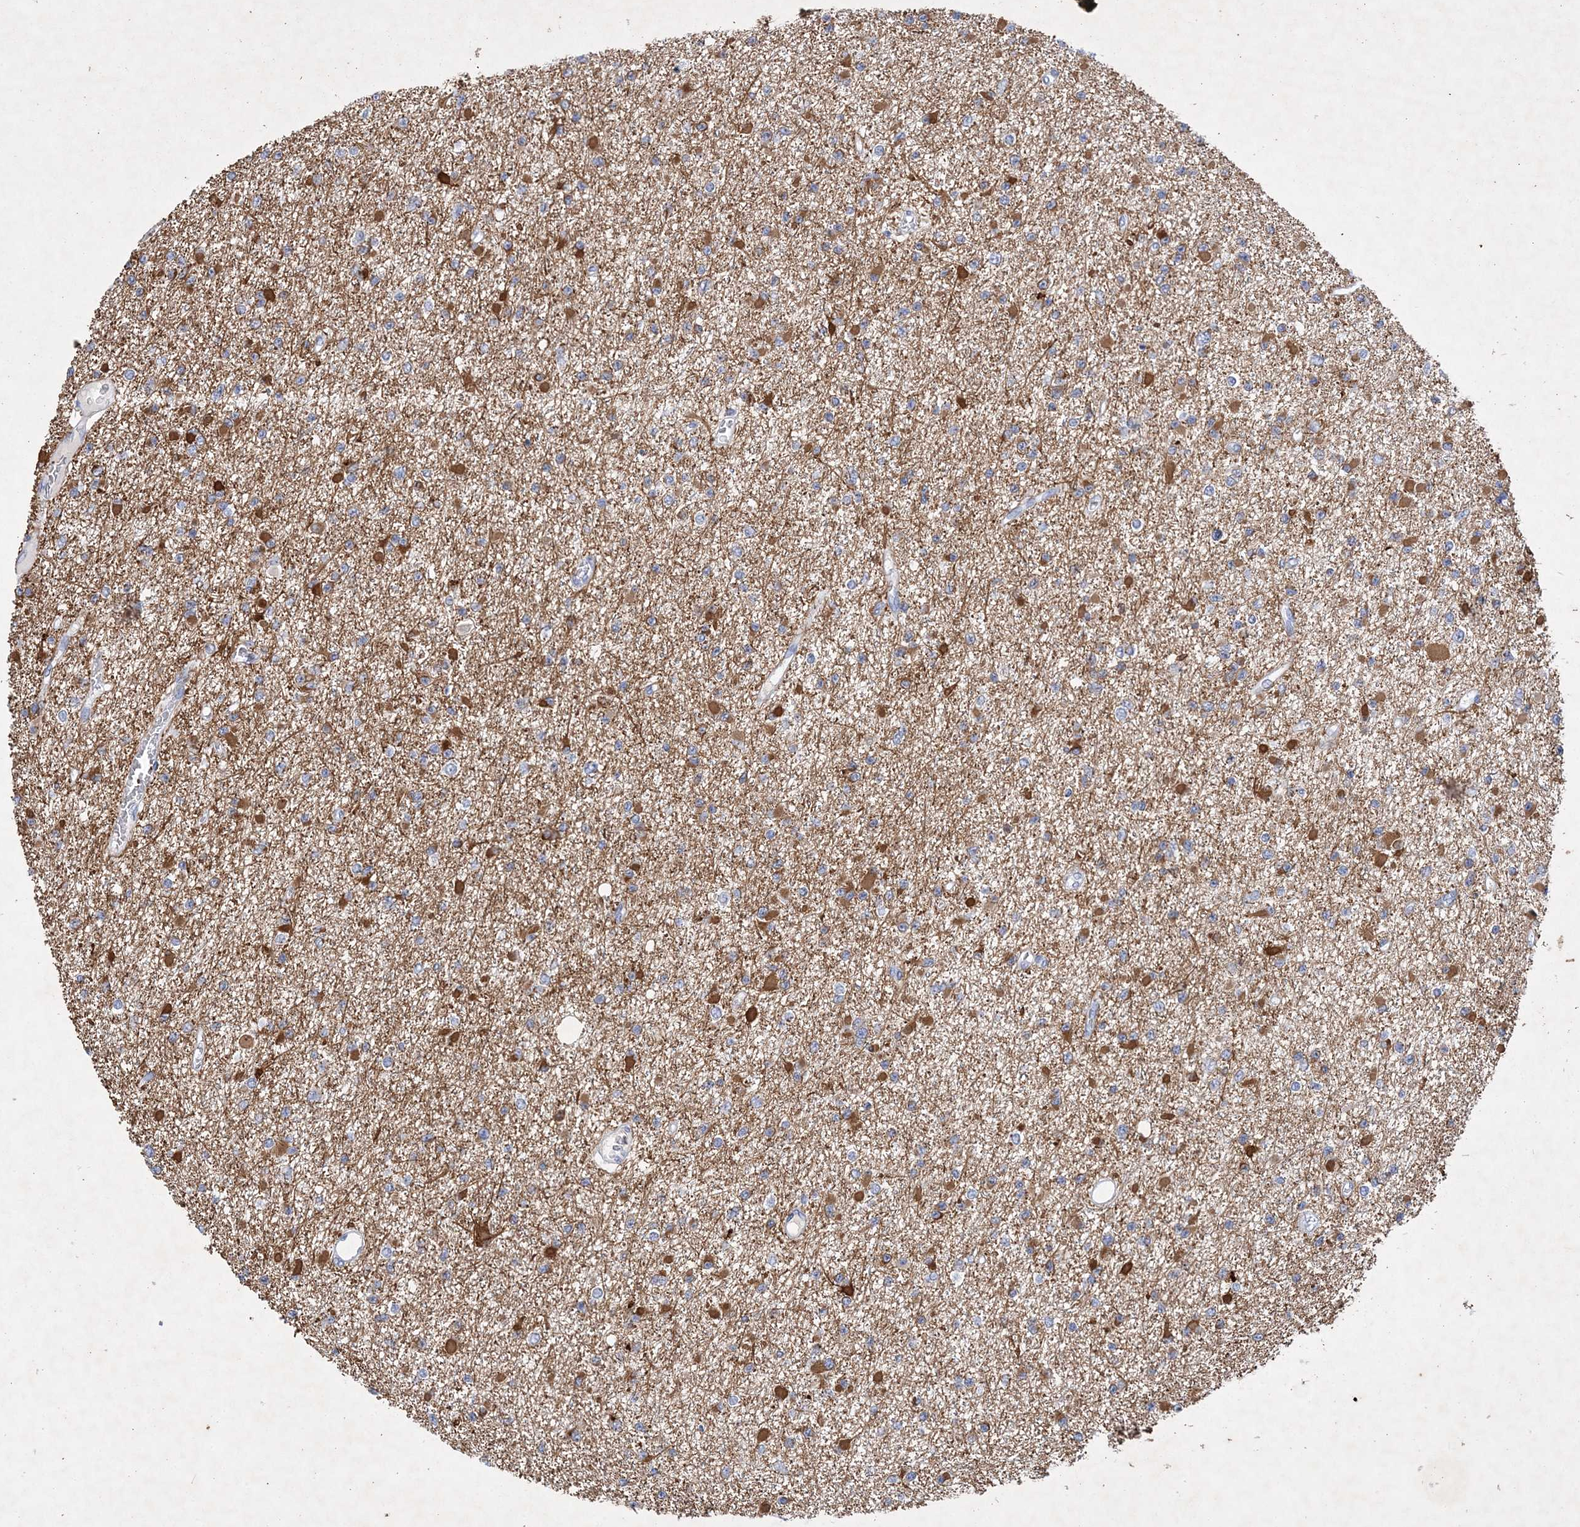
{"staining": {"intensity": "moderate", "quantity": "<25%", "location": "cytoplasmic/membranous"}, "tissue": "glioma", "cell_type": "Tumor cells", "image_type": "cancer", "snomed": [{"axis": "morphology", "description": "Glioma, malignant, Low grade"}, {"axis": "topography", "description": "Brain"}], "caption": "Moderate cytoplasmic/membranous expression is identified in about <25% of tumor cells in malignant glioma (low-grade). (Brightfield microscopy of DAB IHC at high magnification).", "gene": "COPS8", "patient": {"sex": "female", "age": 22}}